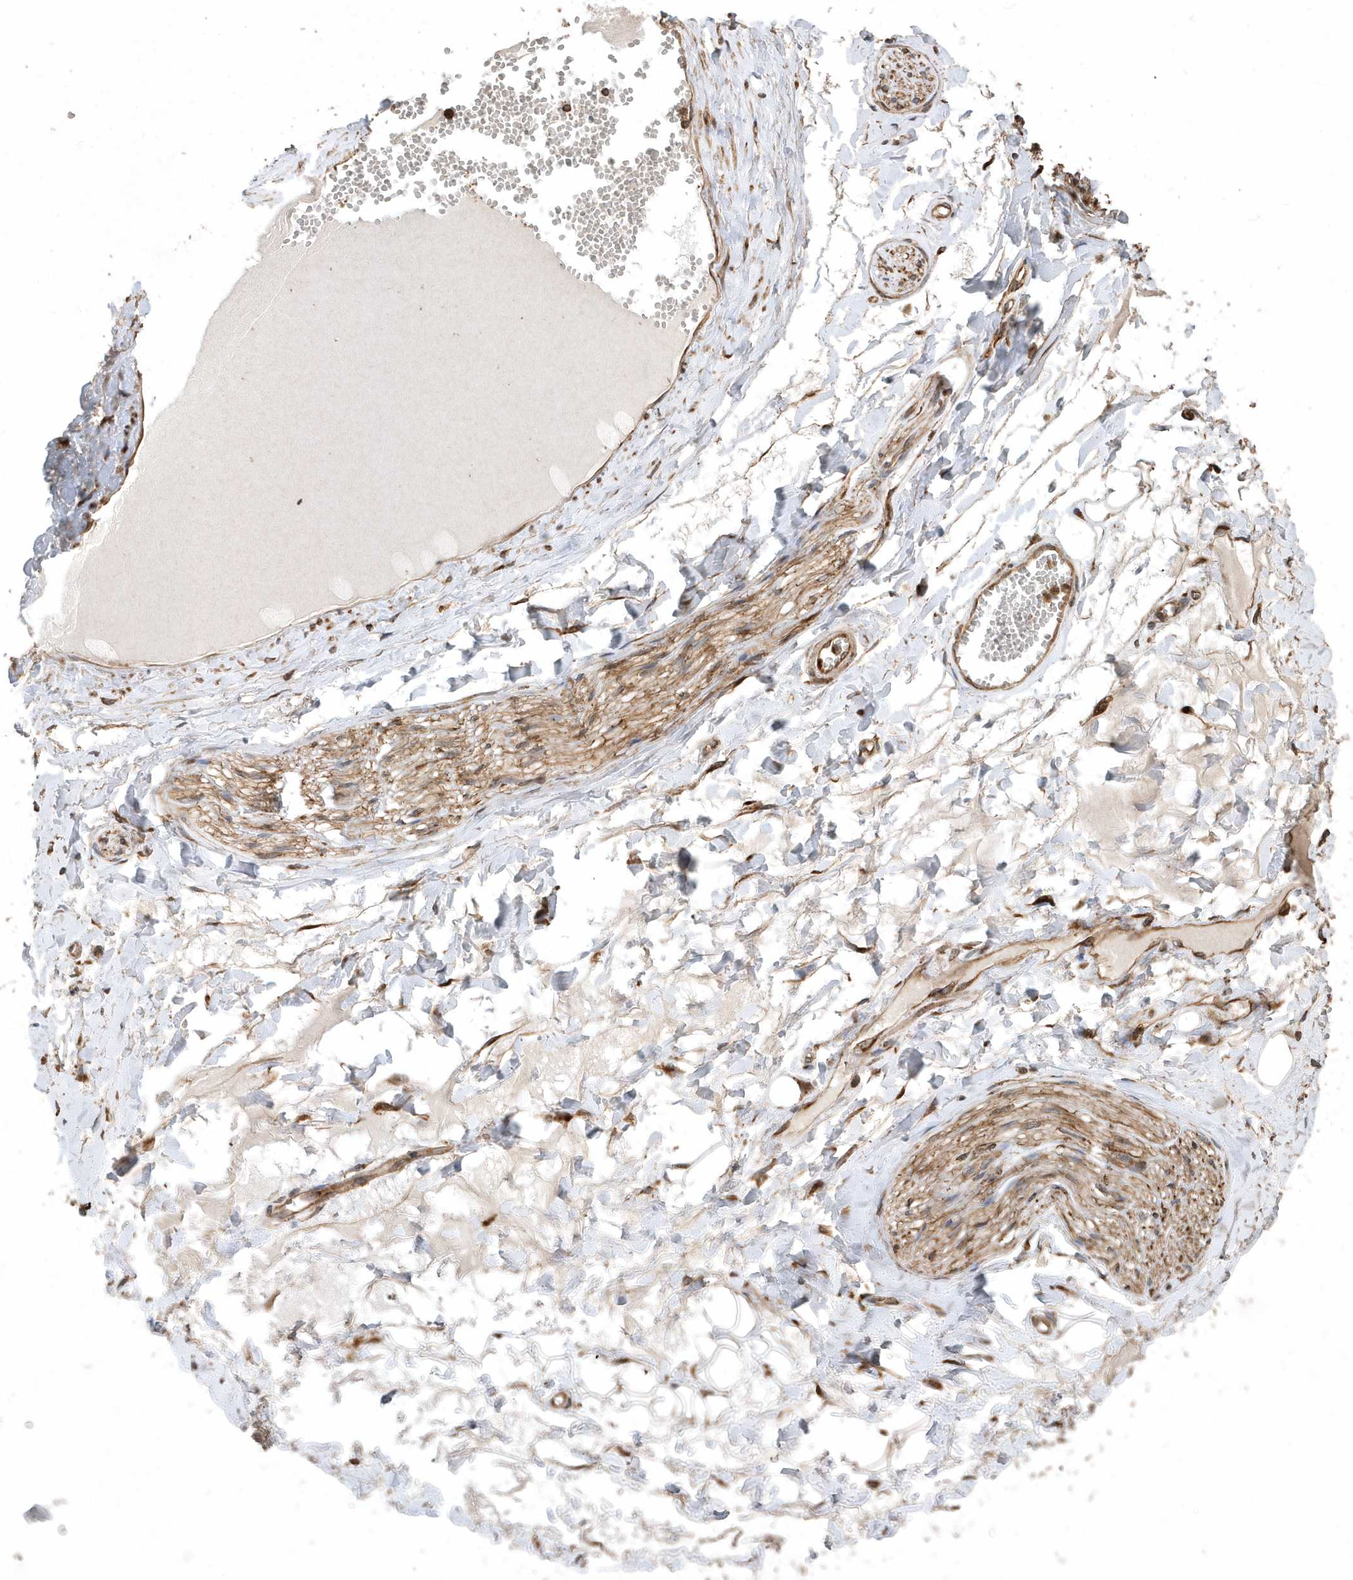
{"staining": {"intensity": "negative", "quantity": "none", "location": "none"}, "tissue": "adipose tissue", "cell_type": "Adipocytes", "image_type": "normal", "snomed": [{"axis": "morphology", "description": "Normal tissue, NOS"}, {"axis": "morphology", "description": "Inflammation, NOS"}, {"axis": "topography", "description": "Salivary gland"}, {"axis": "topography", "description": "Peripheral nerve tissue"}], "caption": "Adipocytes show no significant expression in normal adipose tissue. (DAB immunohistochemistry, high magnification).", "gene": "WASHC5", "patient": {"sex": "female", "age": 75}}